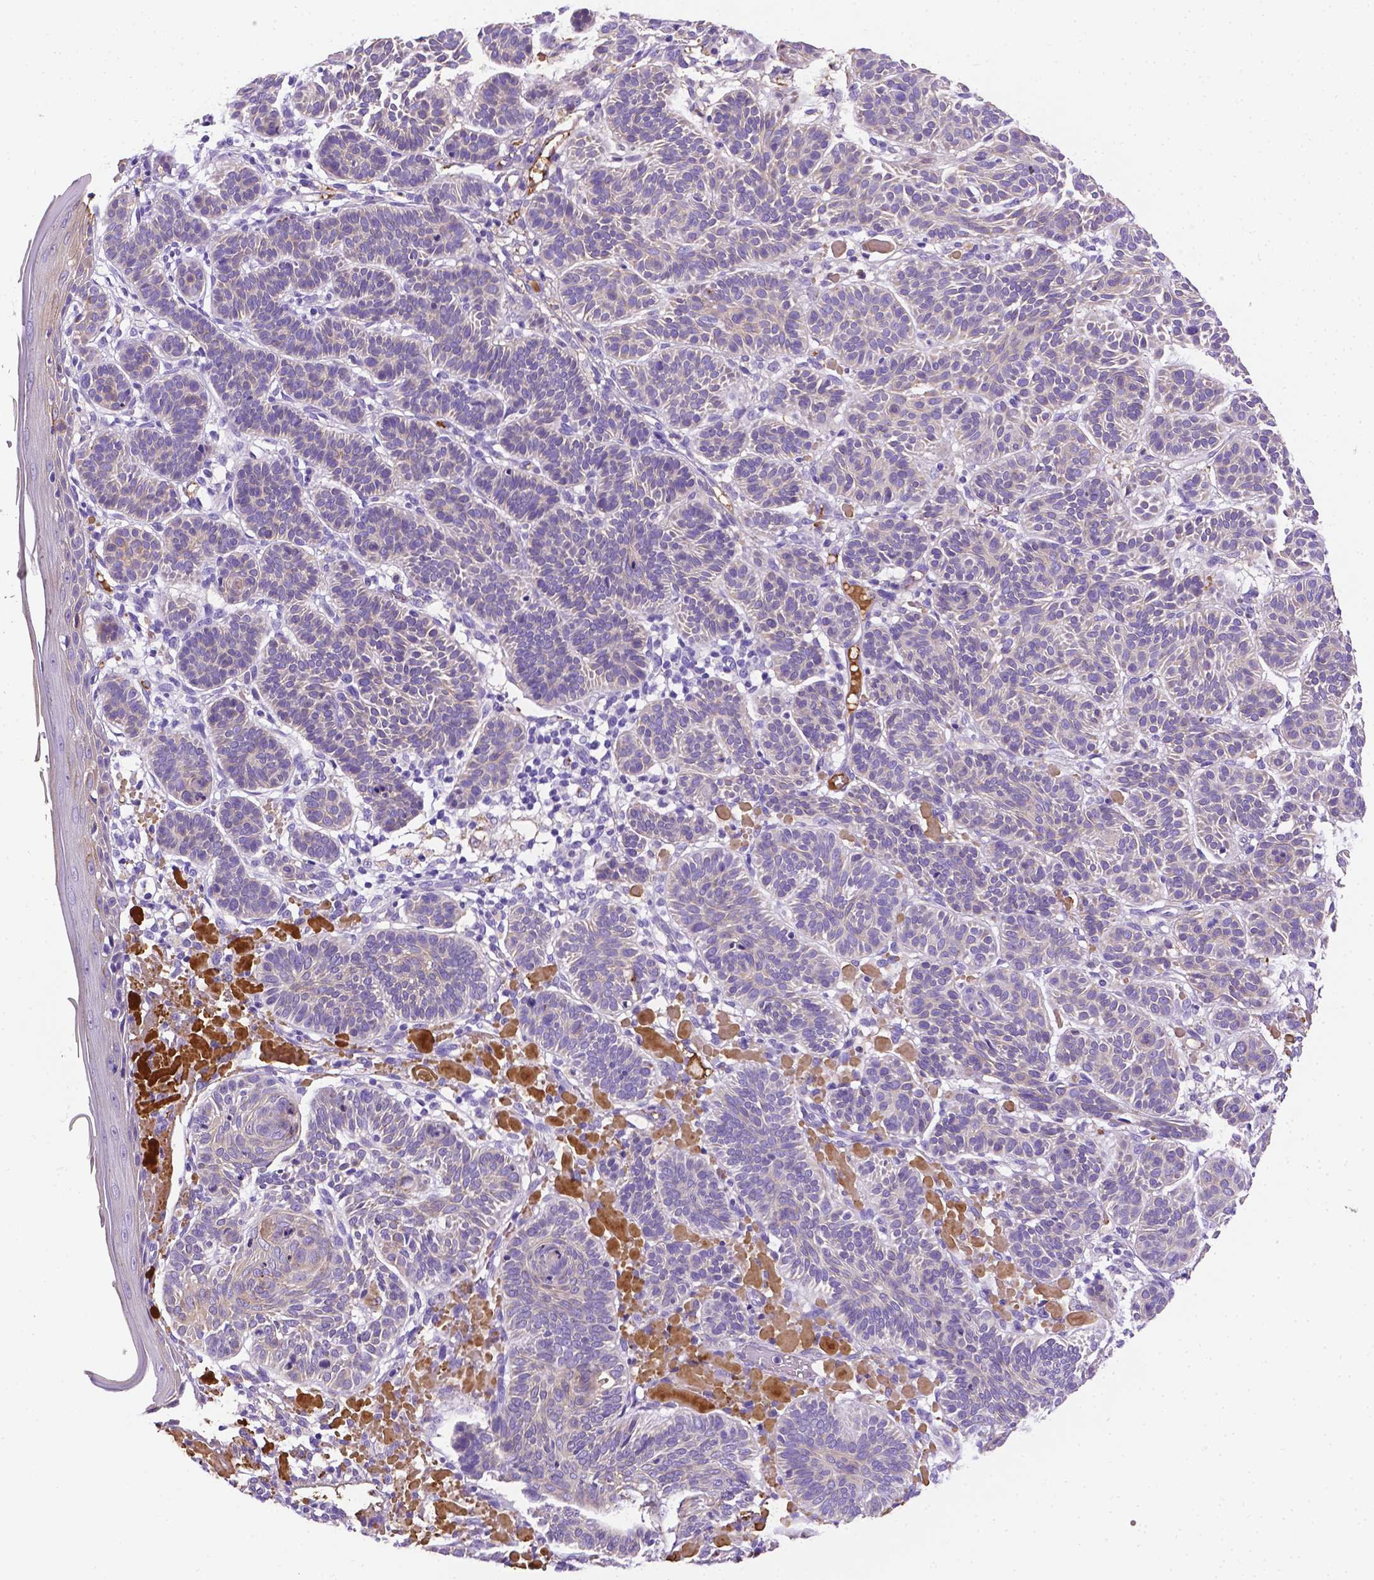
{"staining": {"intensity": "negative", "quantity": "none", "location": "none"}, "tissue": "skin cancer", "cell_type": "Tumor cells", "image_type": "cancer", "snomed": [{"axis": "morphology", "description": "Basal cell carcinoma"}, {"axis": "topography", "description": "Skin"}], "caption": "DAB (3,3'-diaminobenzidine) immunohistochemical staining of skin cancer (basal cell carcinoma) demonstrates no significant positivity in tumor cells. Brightfield microscopy of immunohistochemistry (IHC) stained with DAB (3,3'-diaminobenzidine) (brown) and hematoxylin (blue), captured at high magnification.", "gene": "APOE", "patient": {"sex": "male", "age": 85}}